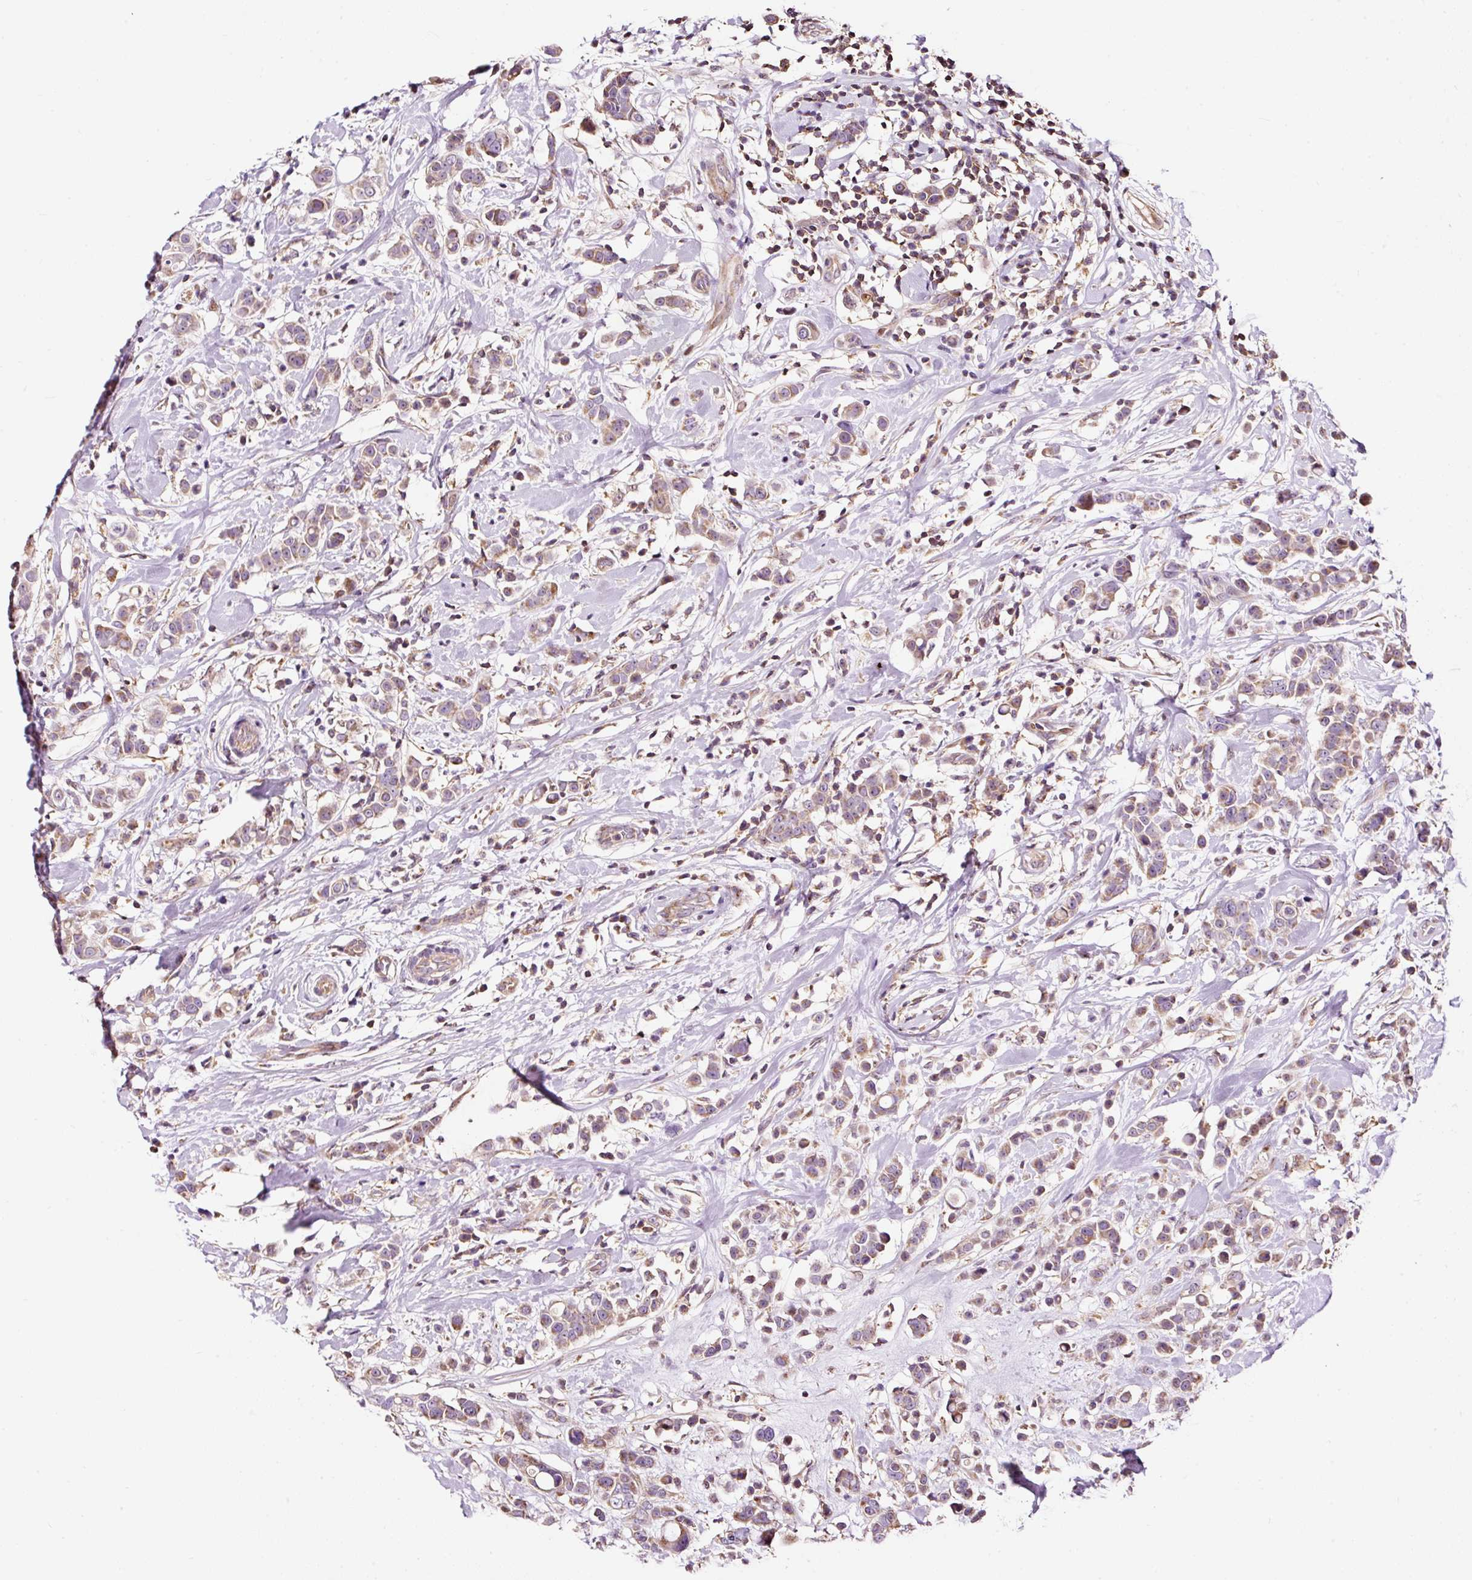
{"staining": {"intensity": "weak", "quantity": "25%-75%", "location": "cytoplasmic/membranous"}, "tissue": "breast cancer", "cell_type": "Tumor cells", "image_type": "cancer", "snomed": [{"axis": "morphology", "description": "Duct carcinoma"}, {"axis": "topography", "description": "Breast"}], "caption": "Breast infiltrating ductal carcinoma tissue exhibits weak cytoplasmic/membranous expression in about 25%-75% of tumor cells, visualized by immunohistochemistry.", "gene": "BOLA3", "patient": {"sex": "female", "age": 27}}